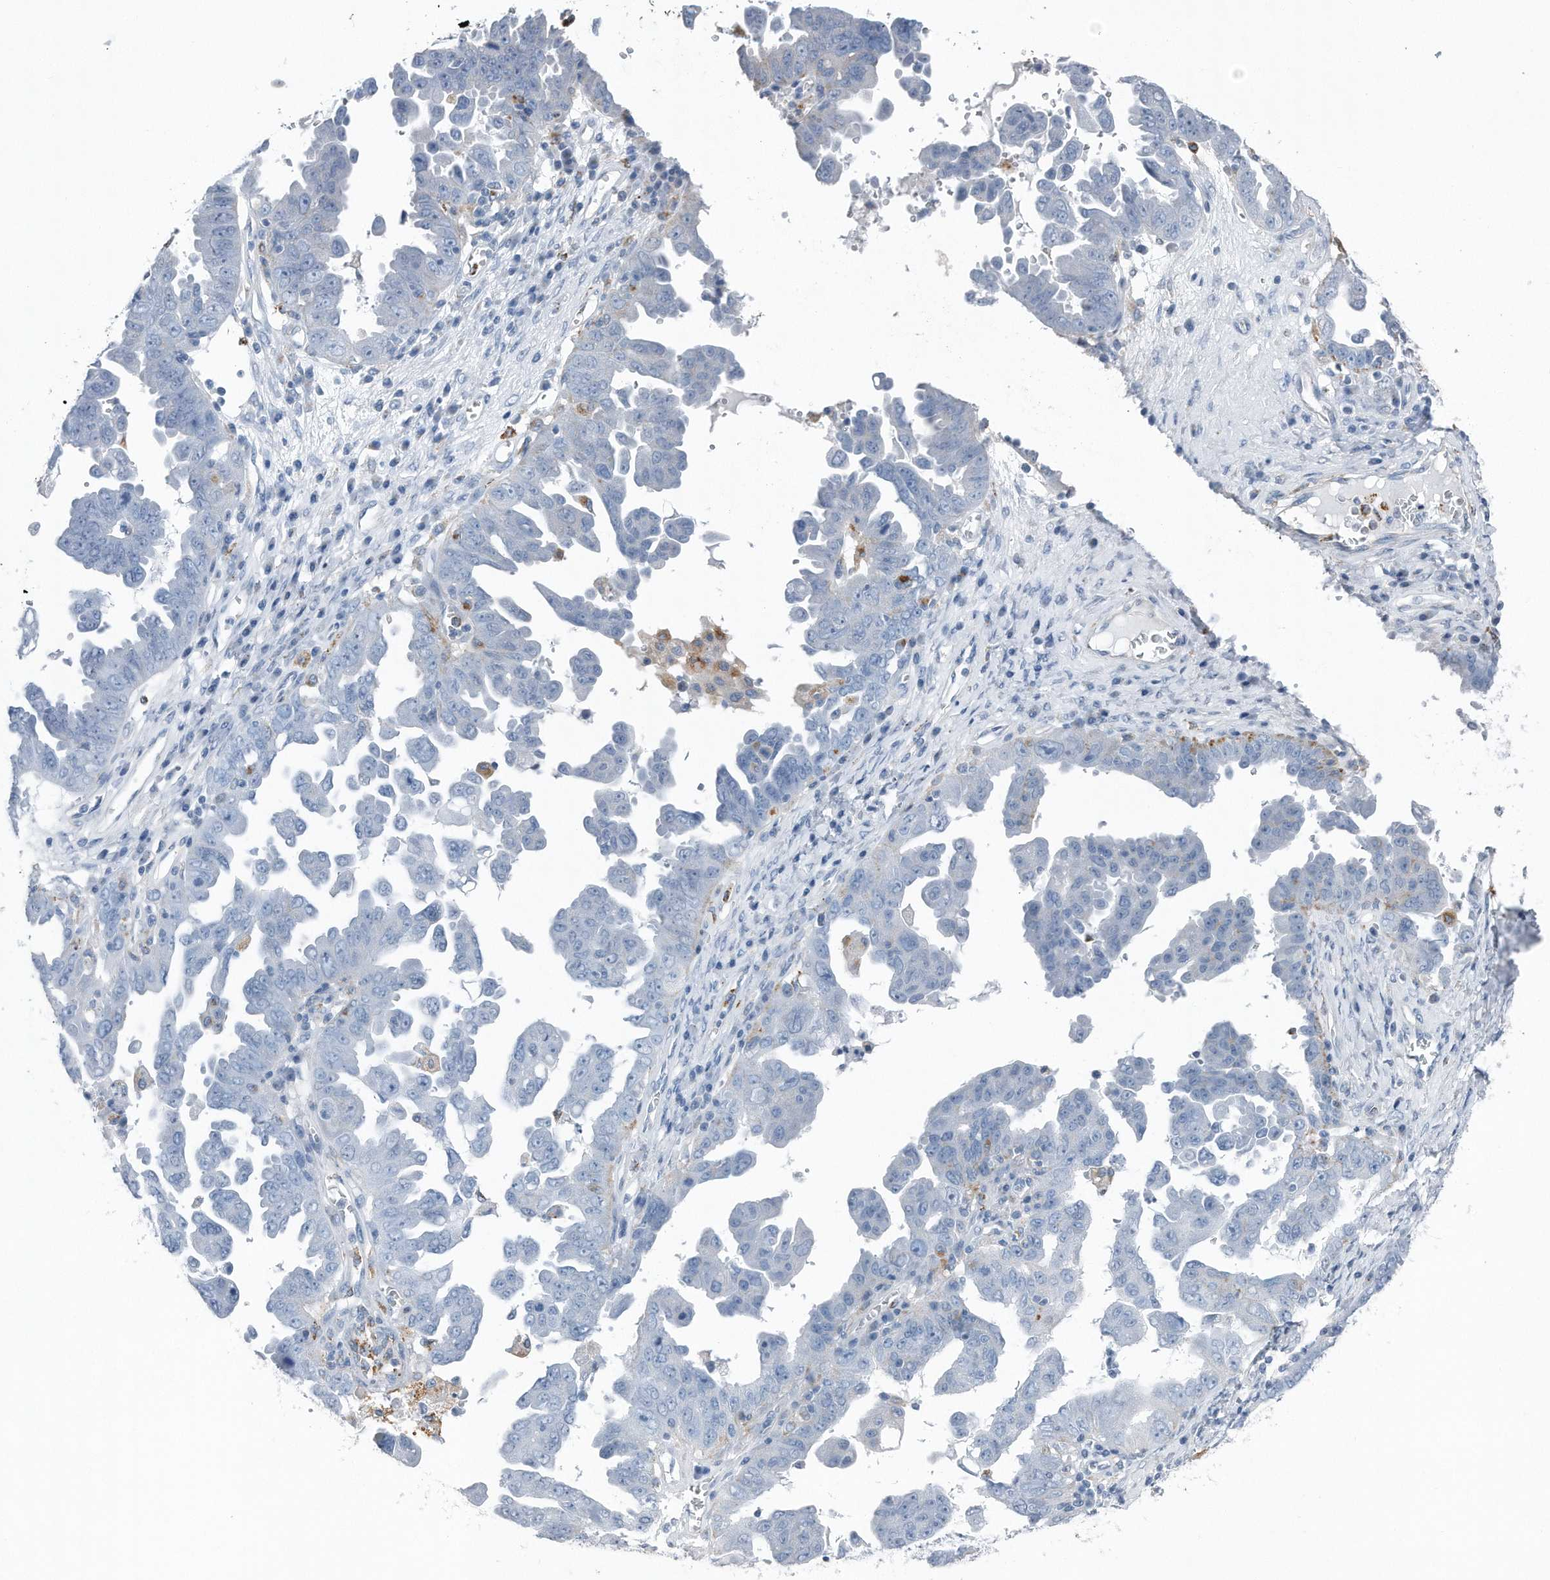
{"staining": {"intensity": "negative", "quantity": "none", "location": "none"}, "tissue": "ovarian cancer", "cell_type": "Tumor cells", "image_type": "cancer", "snomed": [{"axis": "morphology", "description": "Carcinoma, endometroid"}, {"axis": "topography", "description": "Ovary"}], "caption": "Ovarian cancer (endometroid carcinoma) was stained to show a protein in brown. There is no significant staining in tumor cells.", "gene": "ZNF772", "patient": {"sex": "female", "age": 62}}